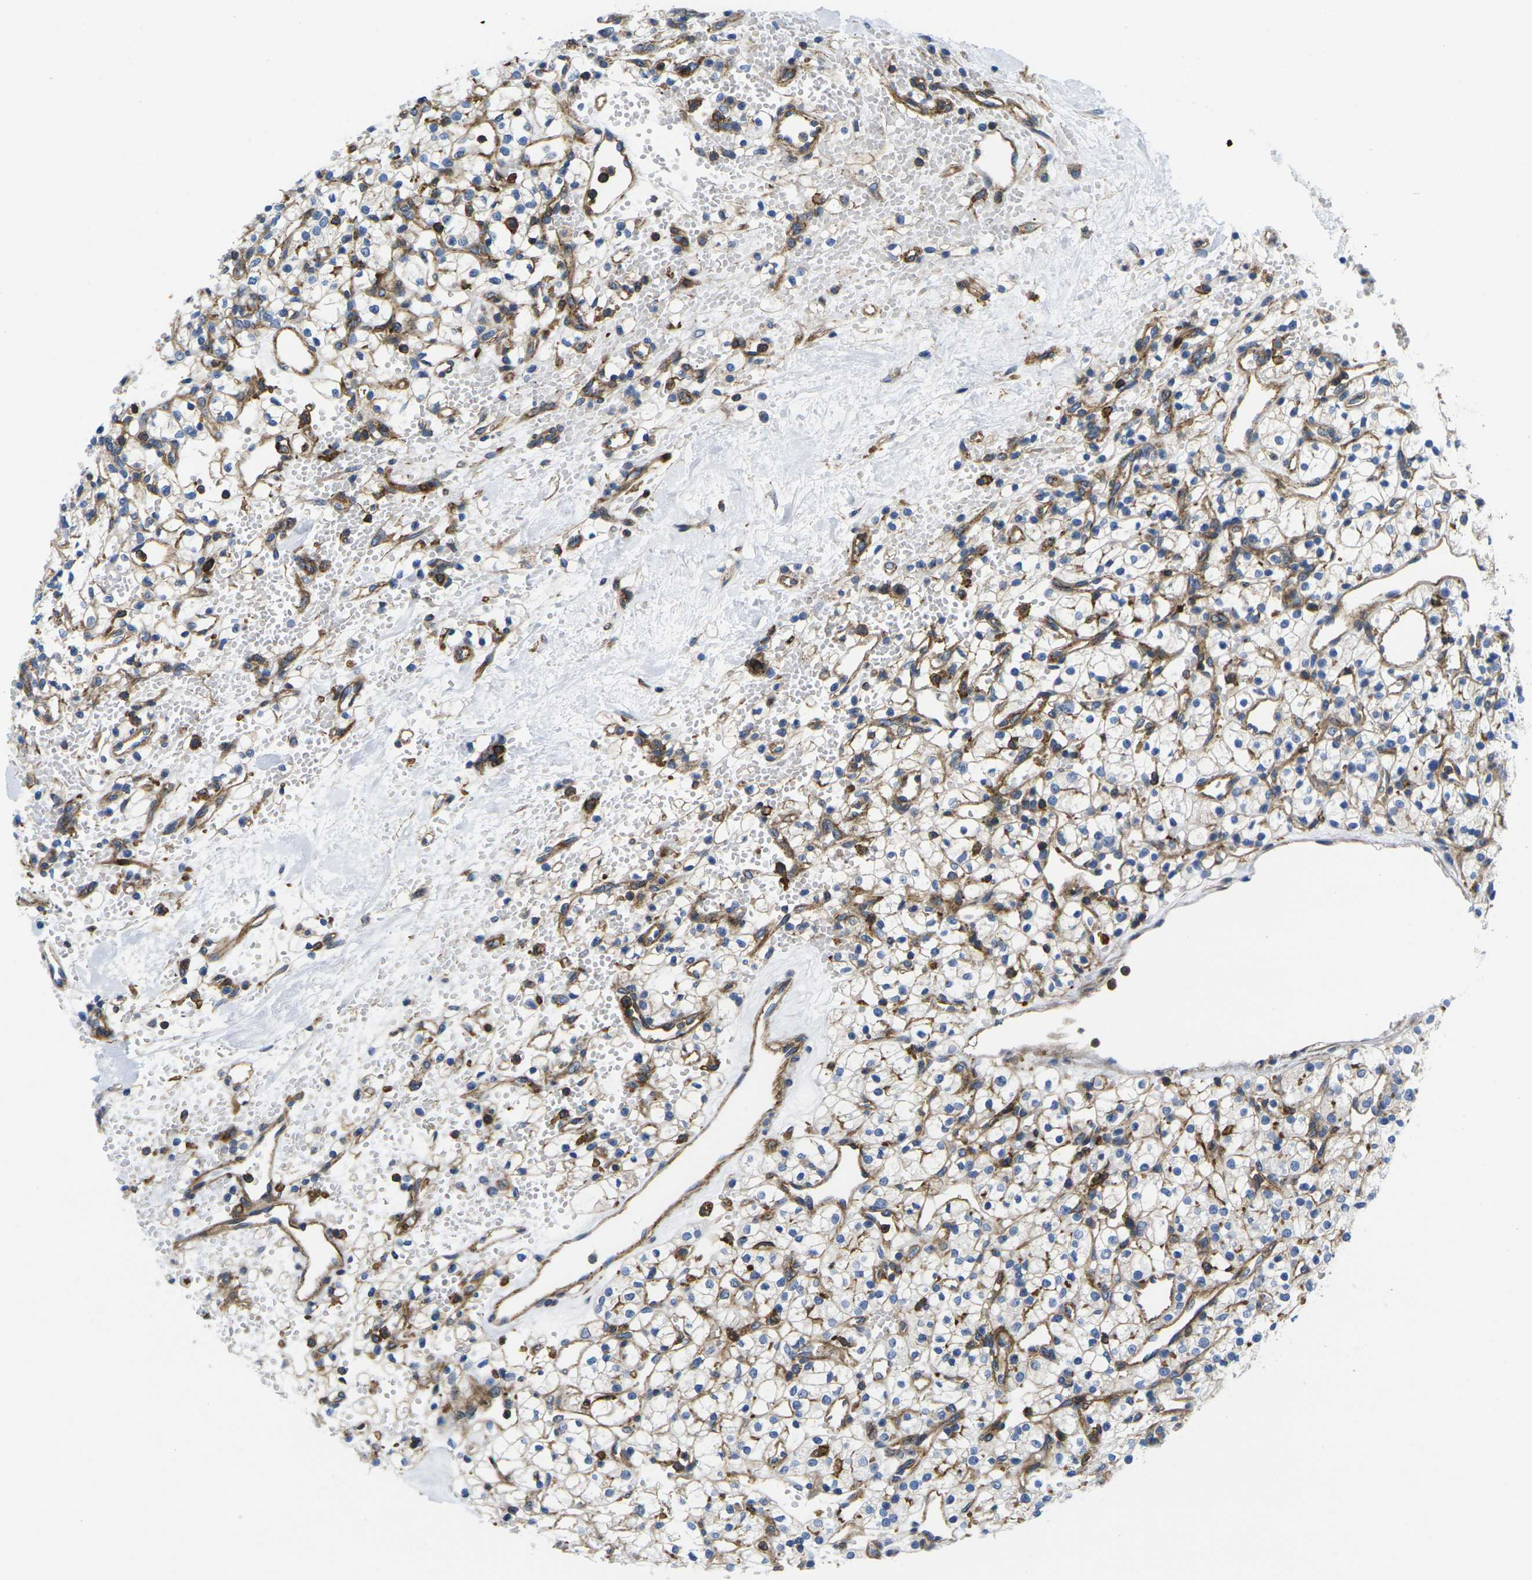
{"staining": {"intensity": "moderate", "quantity": "<25%", "location": "cytoplasmic/membranous"}, "tissue": "renal cancer", "cell_type": "Tumor cells", "image_type": "cancer", "snomed": [{"axis": "morphology", "description": "Adenocarcinoma, NOS"}, {"axis": "topography", "description": "Kidney"}], "caption": "A micrograph of human renal cancer stained for a protein exhibits moderate cytoplasmic/membranous brown staining in tumor cells.", "gene": "IQGAP1", "patient": {"sex": "female", "age": 60}}